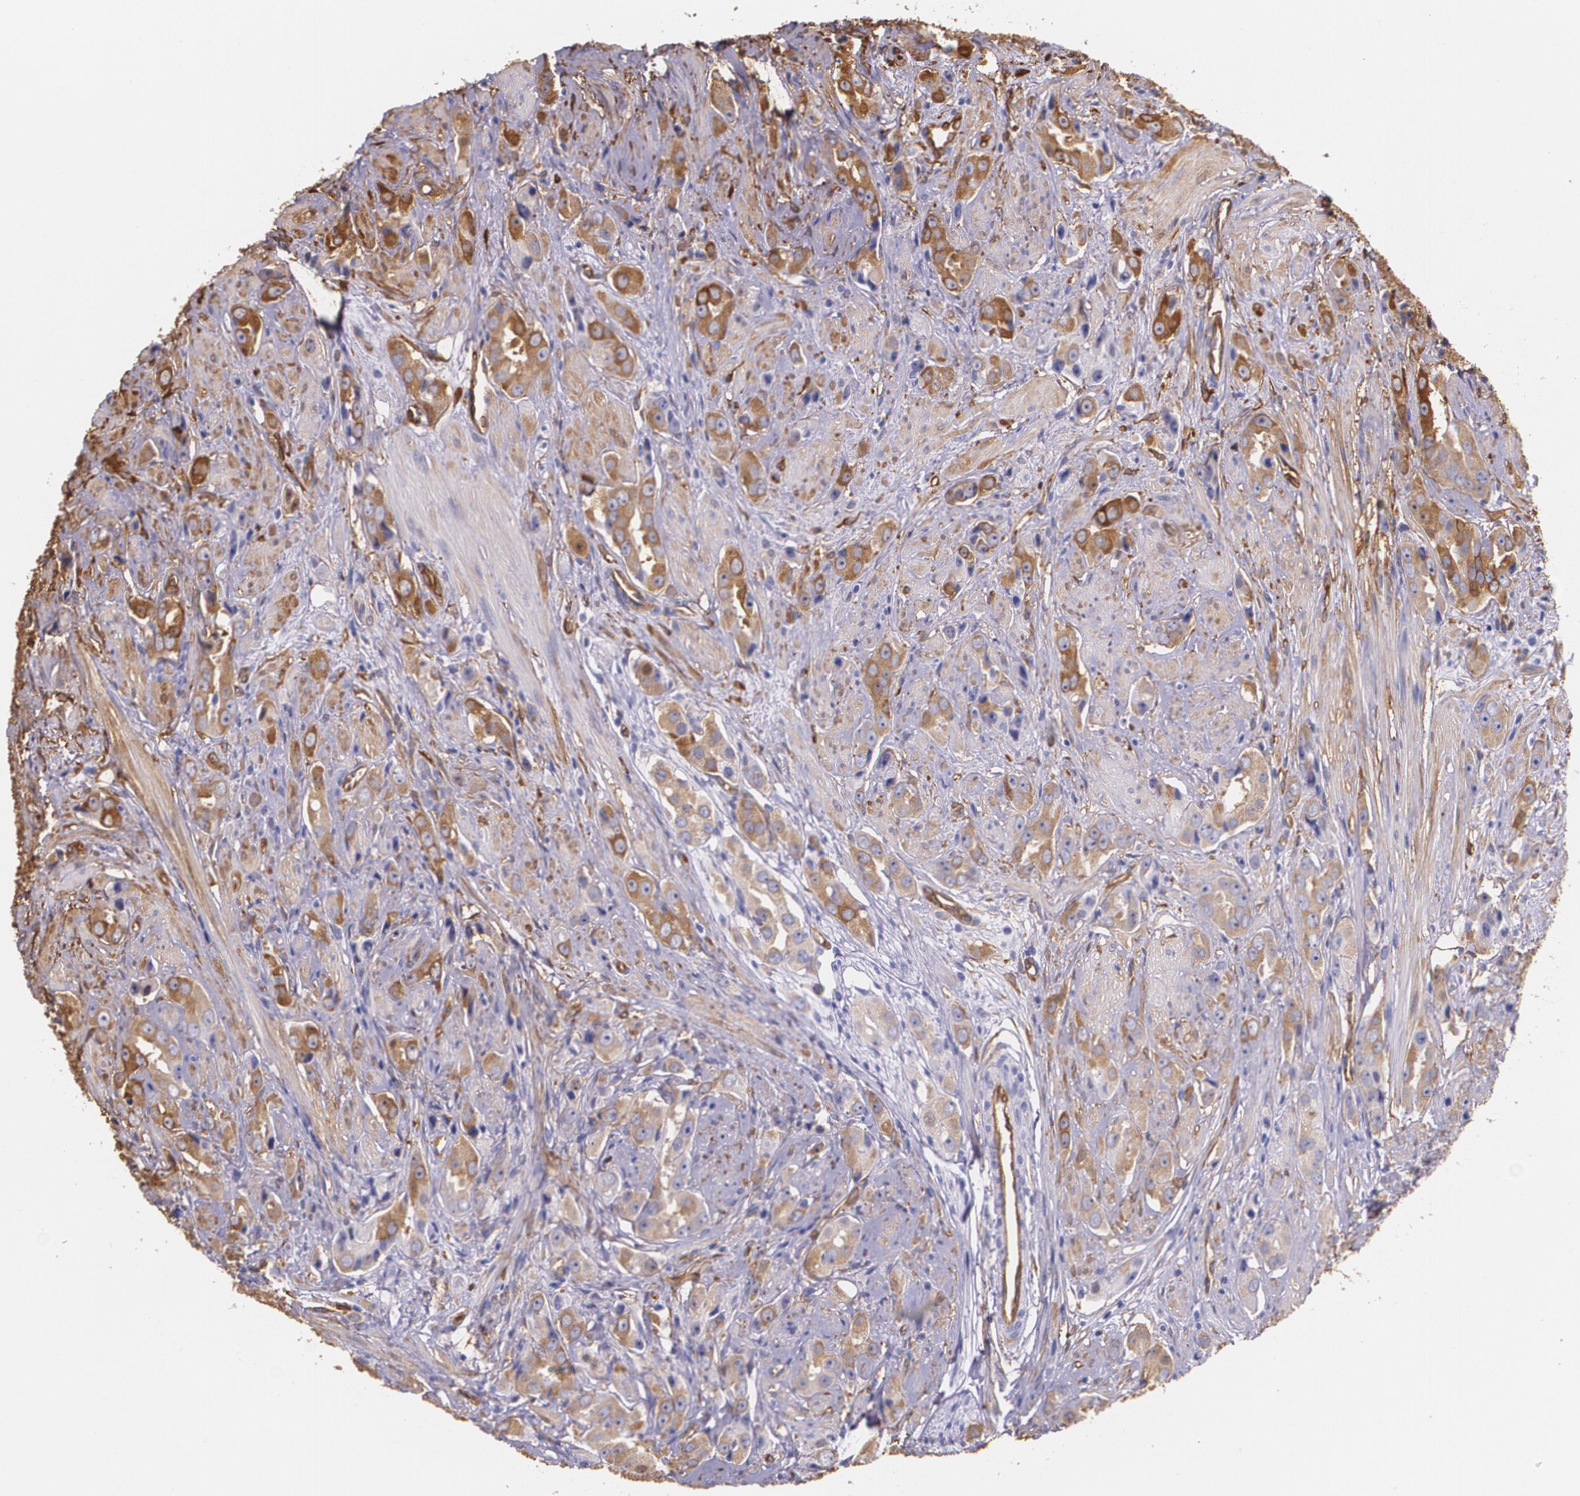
{"staining": {"intensity": "moderate", "quantity": "25%-75%", "location": "cytoplasmic/membranous"}, "tissue": "prostate cancer", "cell_type": "Tumor cells", "image_type": "cancer", "snomed": [{"axis": "morphology", "description": "Adenocarcinoma, Medium grade"}, {"axis": "topography", "description": "Prostate"}], "caption": "A medium amount of moderate cytoplasmic/membranous positivity is present in about 25%-75% of tumor cells in prostate cancer (medium-grade adenocarcinoma) tissue. The staining was performed using DAB (3,3'-diaminobenzidine) to visualize the protein expression in brown, while the nuclei were stained in blue with hematoxylin (Magnification: 20x).", "gene": "MMP2", "patient": {"sex": "male", "age": 53}}